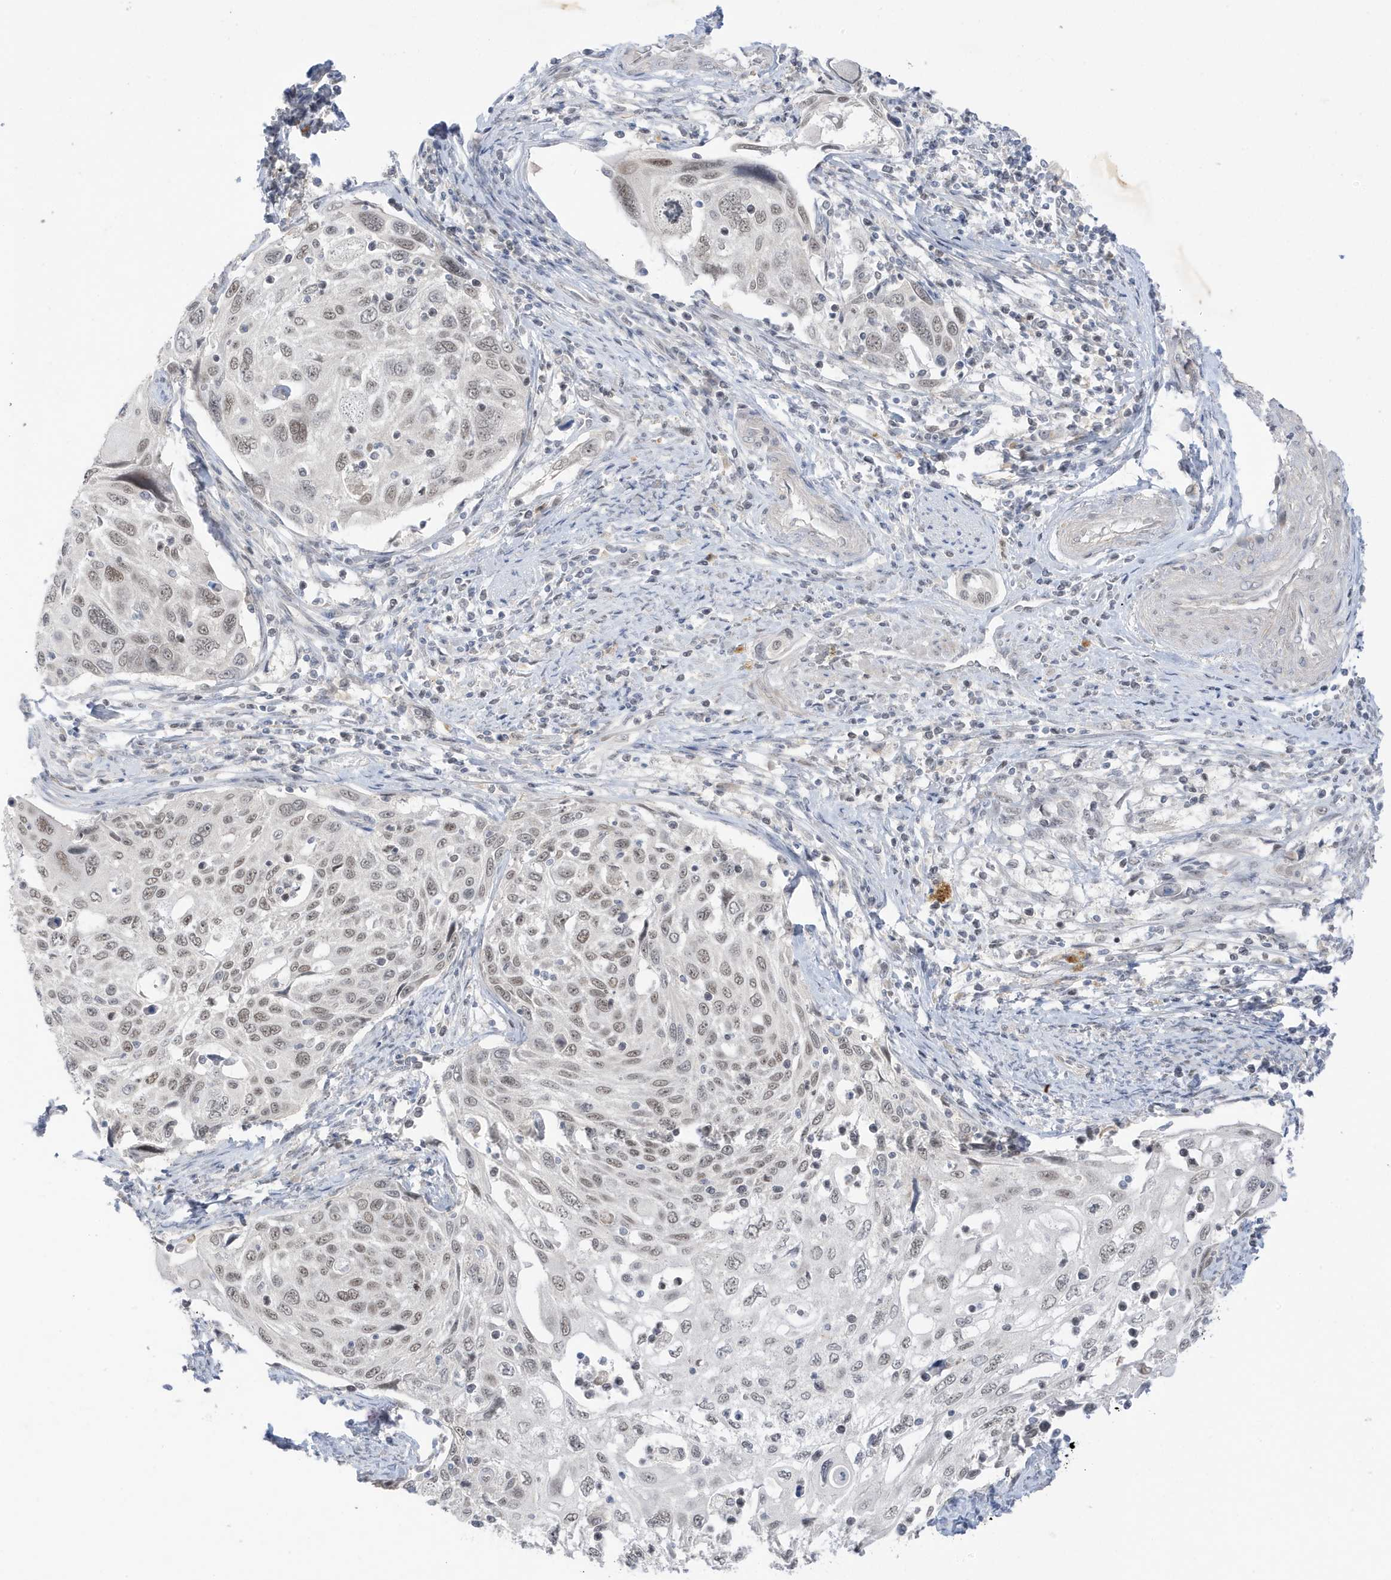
{"staining": {"intensity": "weak", "quantity": "25%-75%", "location": "nuclear"}, "tissue": "cervical cancer", "cell_type": "Tumor cells", "image_type": "cancer", "snomed": [{"axis": "morphology", "description": "Squamous cell carcinoma, NOS"}, {"axis": "topography", "description": "Cervix"}], "caption": "Immunohistochemical staining of squamous cell carcinoma (cervical) demonstrates weak nuclear protein staining in approximately 25%-75% of tumor cells.", "gene": "MSL3", "patient": {"sex": "female", "age": 70}}